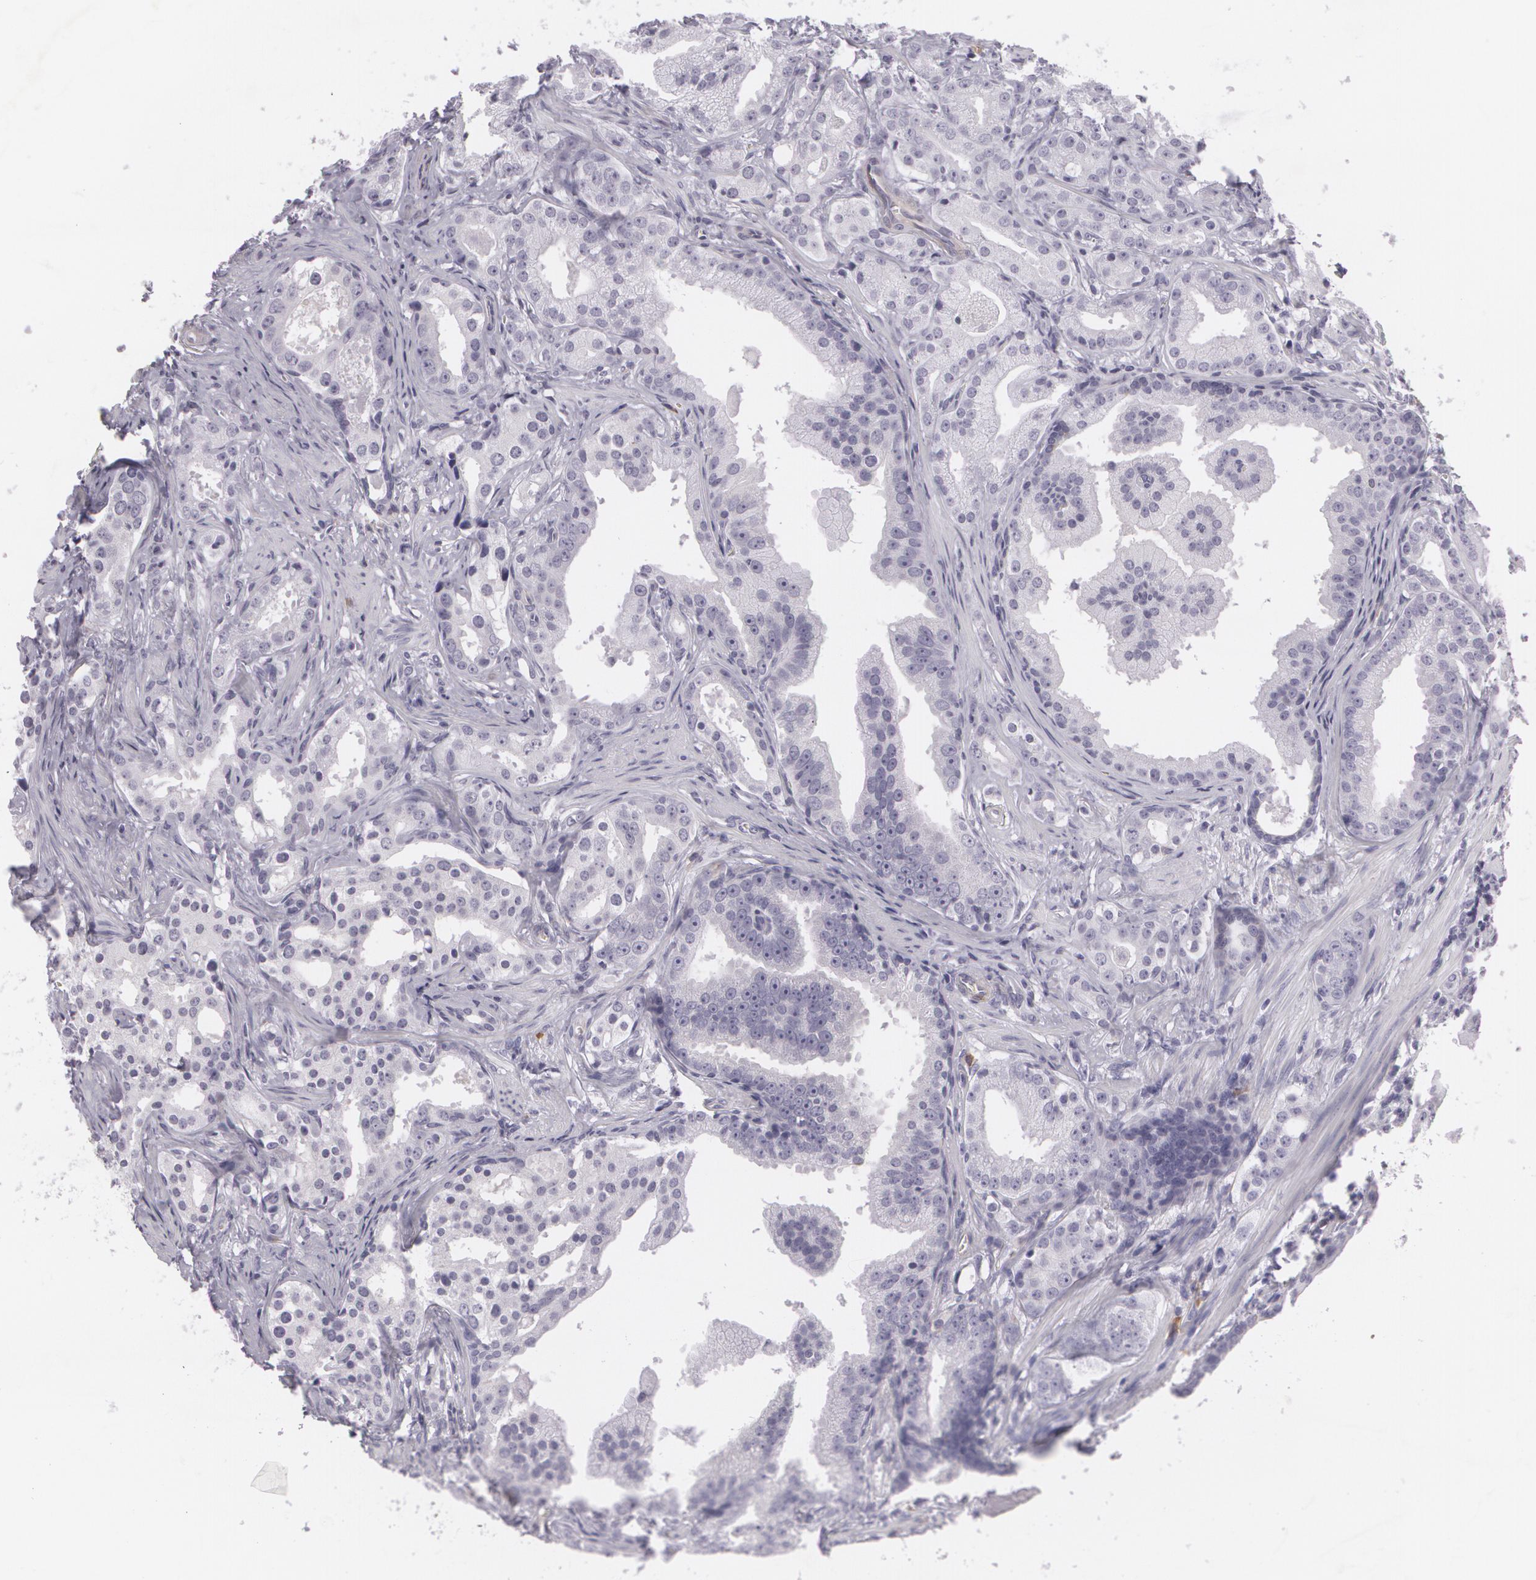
{"staining": {"intensity": "negative", "quantity": "none", "location": "none"}, "tissue": "prostate cancer", "cell_type": "Tumor cells", "image_type": "cancer", "snomed": [{"axis": "morphology", "description": "Adenocarcinoma, Low grade"}, {"axis": "topography", "description": "Prostate"}], "caption": "High power microscopy photomicrograph of an immunohistochemistry (IHC) histopathology image of low-grade adenocarcinoma (prostate), revealing no significant expression in tumor cells. The staining was performed using DAB (3,3'-diaminobenzidine) to visualize the protein expression in brown, while the nuclei were stained in blue with hematoxylin (Magnification: 20x).", "gene": "MAP2", "patient": {"sex": "male", "age": 59}}